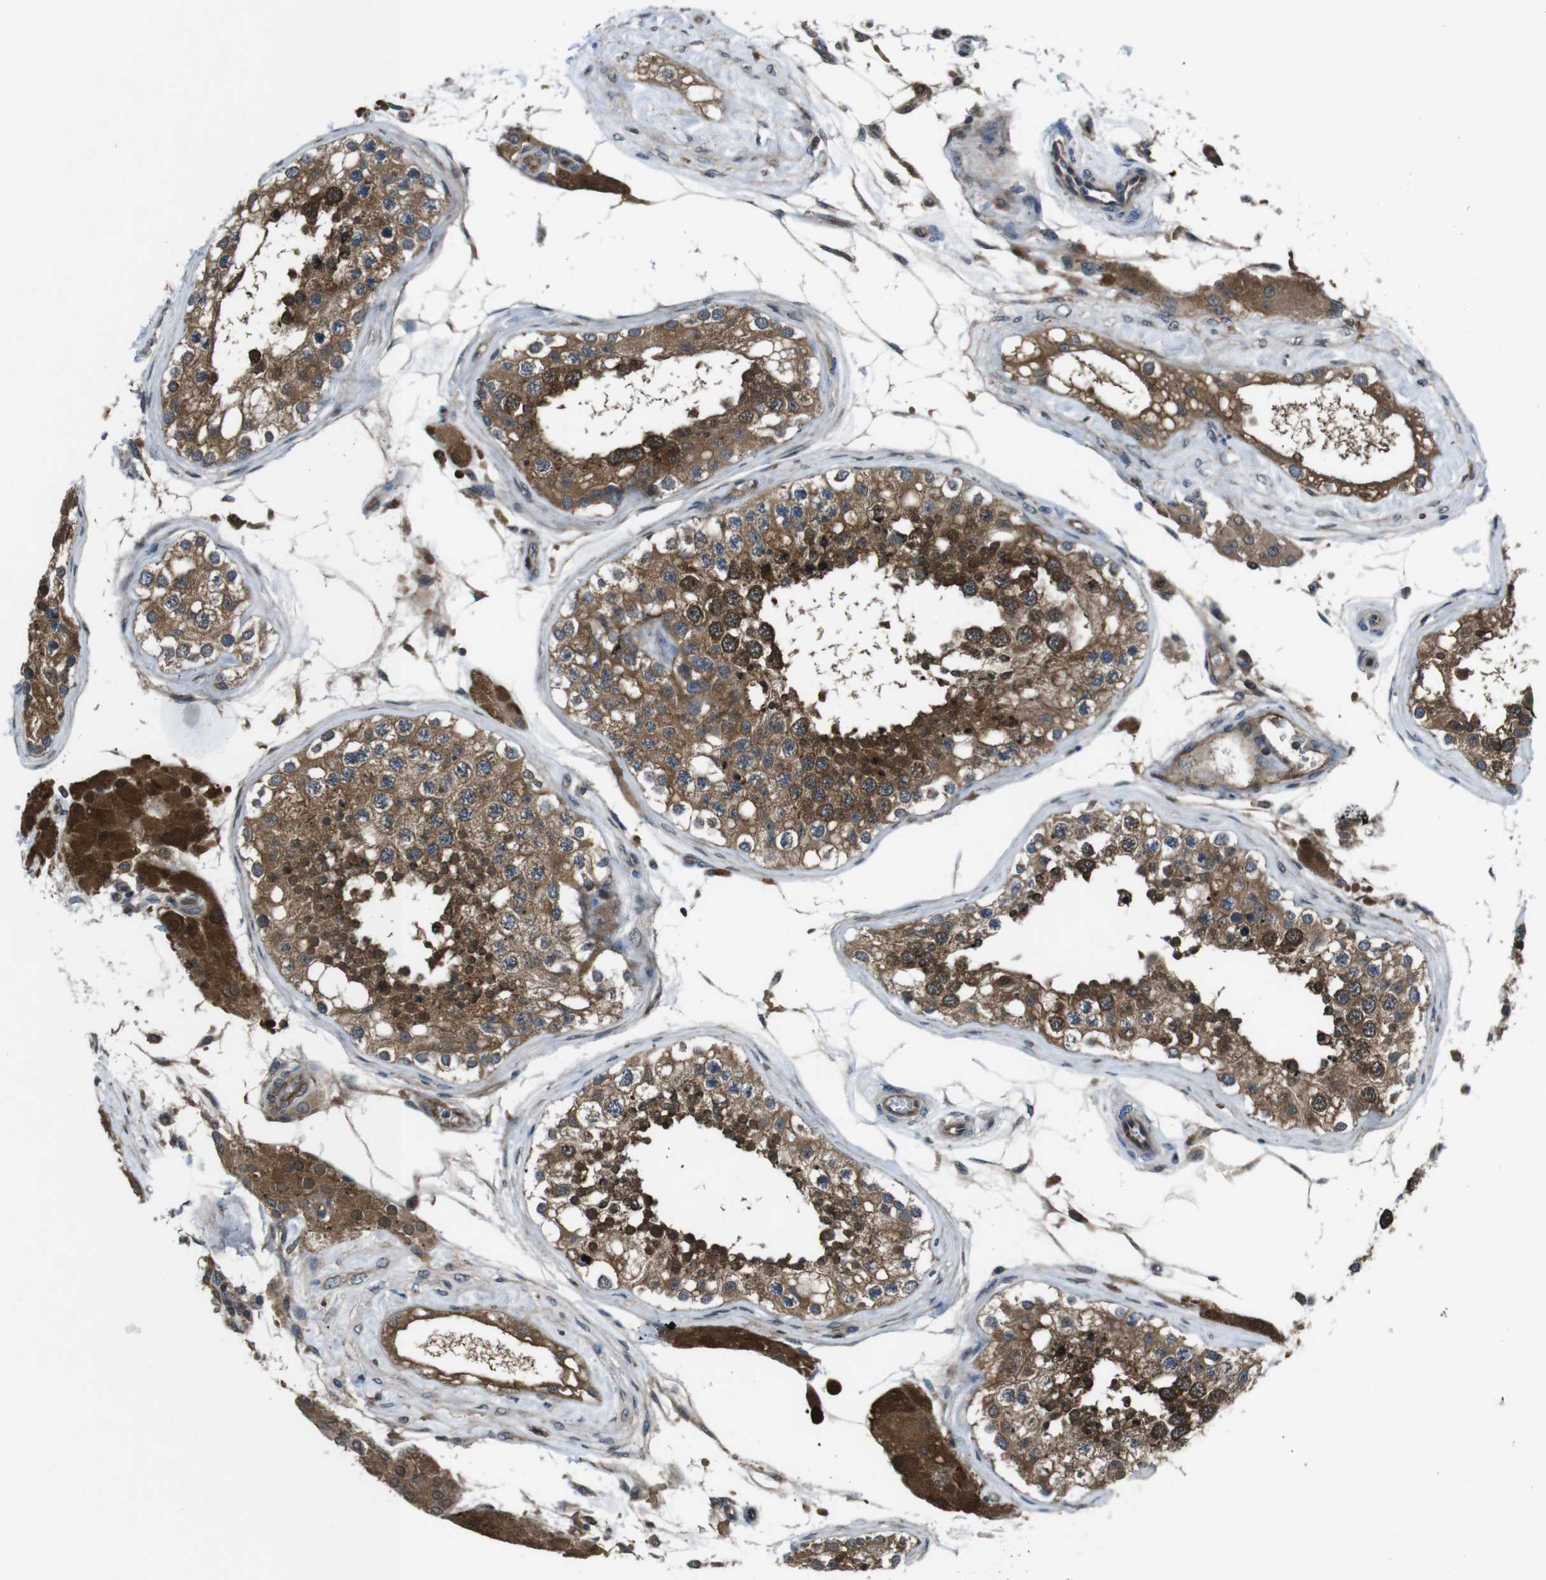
{"staining": {"intensity": "moderate", "quantity": ">75%", "location": "cytoplasmic/membranous"}, "tissue": "testis", "cell_type": "Cells in seminiferous ducts", "image_type": "normal", "snomed": [{"axis": "morphology", "description": "Normal tissue, NOS"}, {"axis": "topography", "description": "Testis"}], "caption": "A brown stain shows moderate cytoplasmic/membranous expression of a protein in cells in seminiferous ducts of unremarkable human testis. (Stains: DAB (3,3'-diaminobenzidine) in brown, nuclei in blue, Microscopy: brightfield microscopy at high magnification).", "gene": "SLC22A23", "patient": {"sex": "male", "age": 68}}